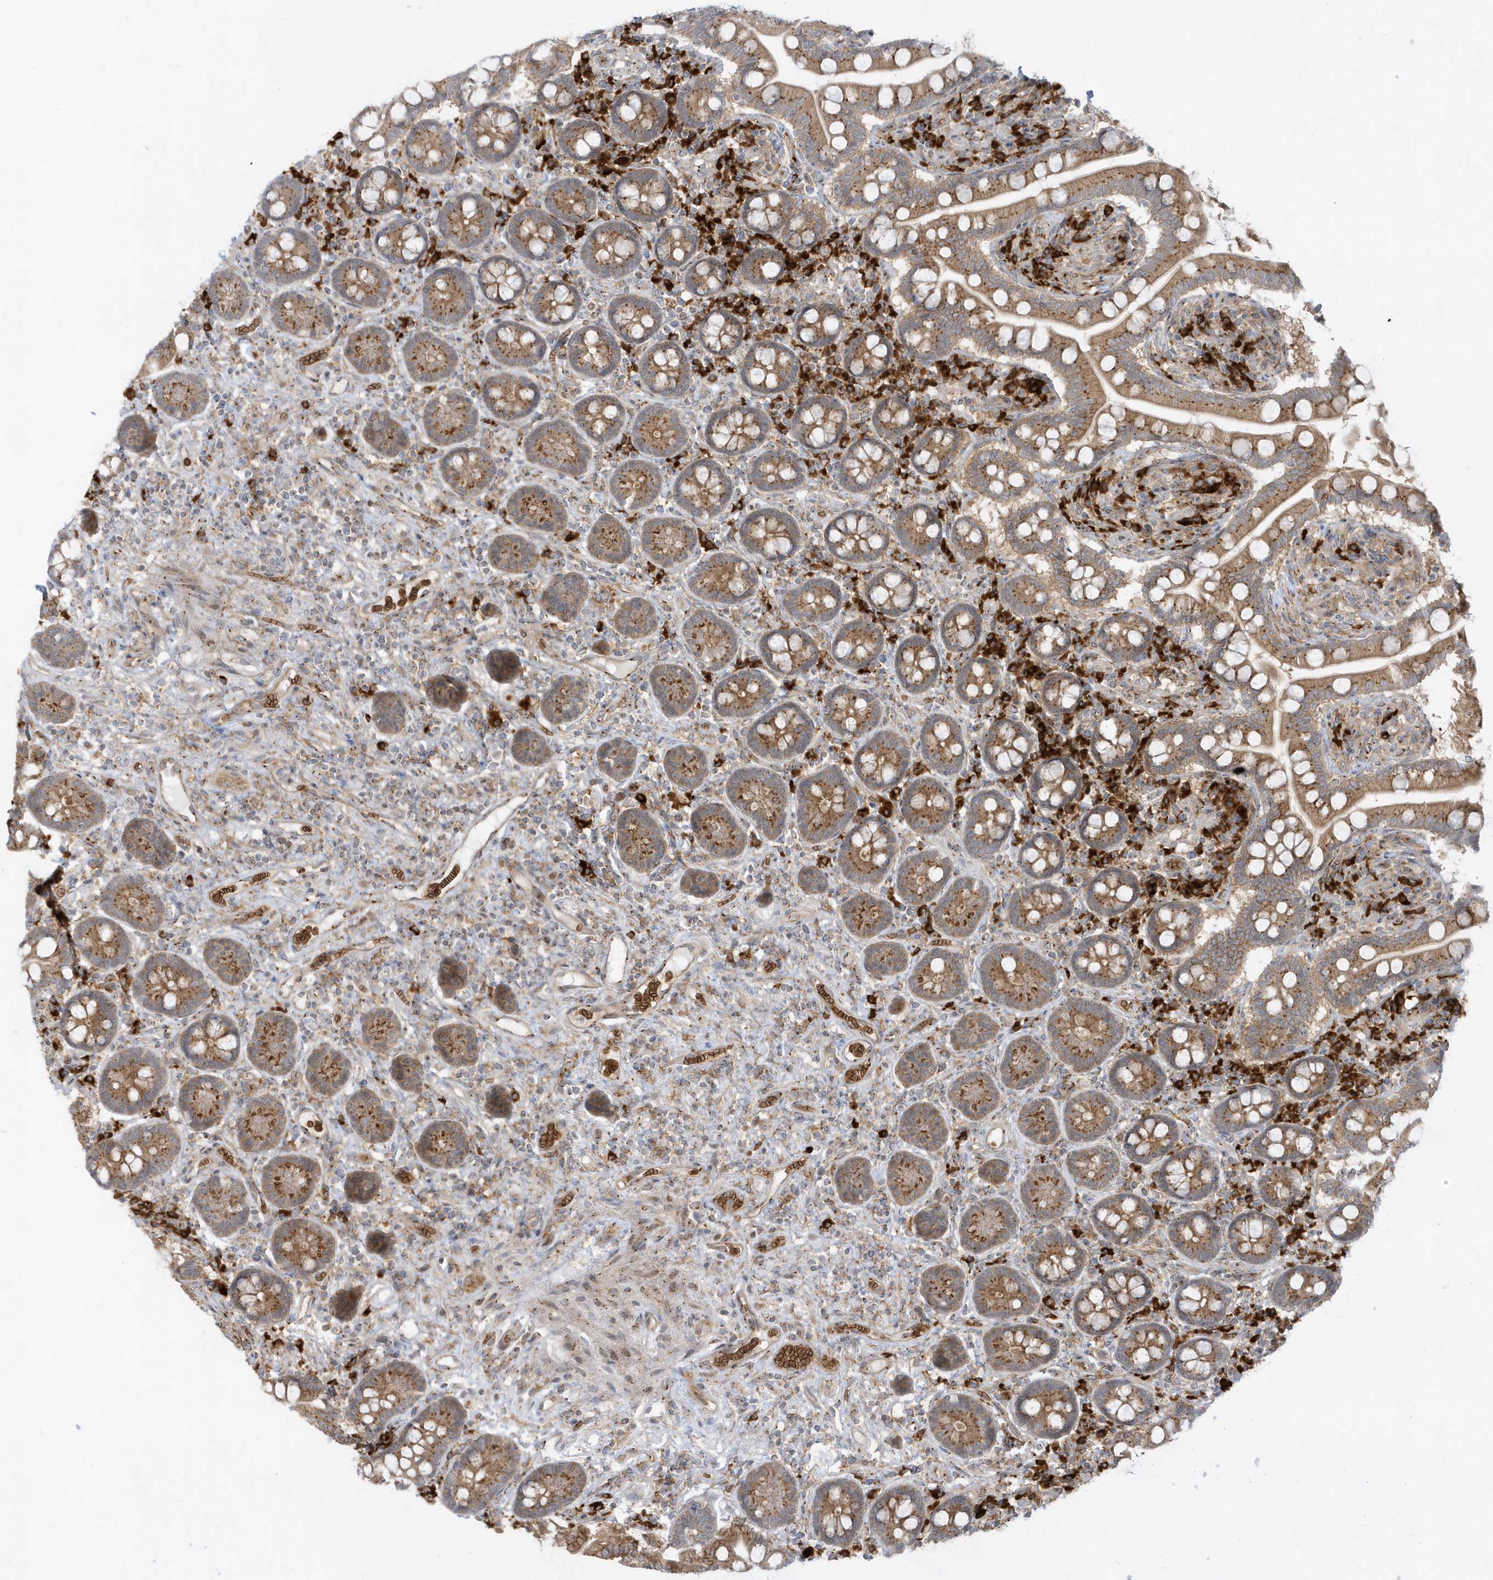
{"staining": {"intensity": "moderate", "quantity": ">75%", "location": "cytoplasmic/membranous"}, "tissue": "small intestine", "cell_type": "Glandular cells", "image_type": "normal", "snomed": [{"axis": "morphology", "description": "Normal tissue, NOS"}, {"axis": "topography", "description": "Small intestine"}], "caption": "Moderate cytoplasmic/membranous expression is appreciated in about >75% of glandular cells in normal small intestine. The staining is performed using DAB brown chromogen to label protein expression. The nuclei are counter-stained blue using hematoxylin.", "gene": "RPP40", "patient": {"sex": "female", "age": 64}}